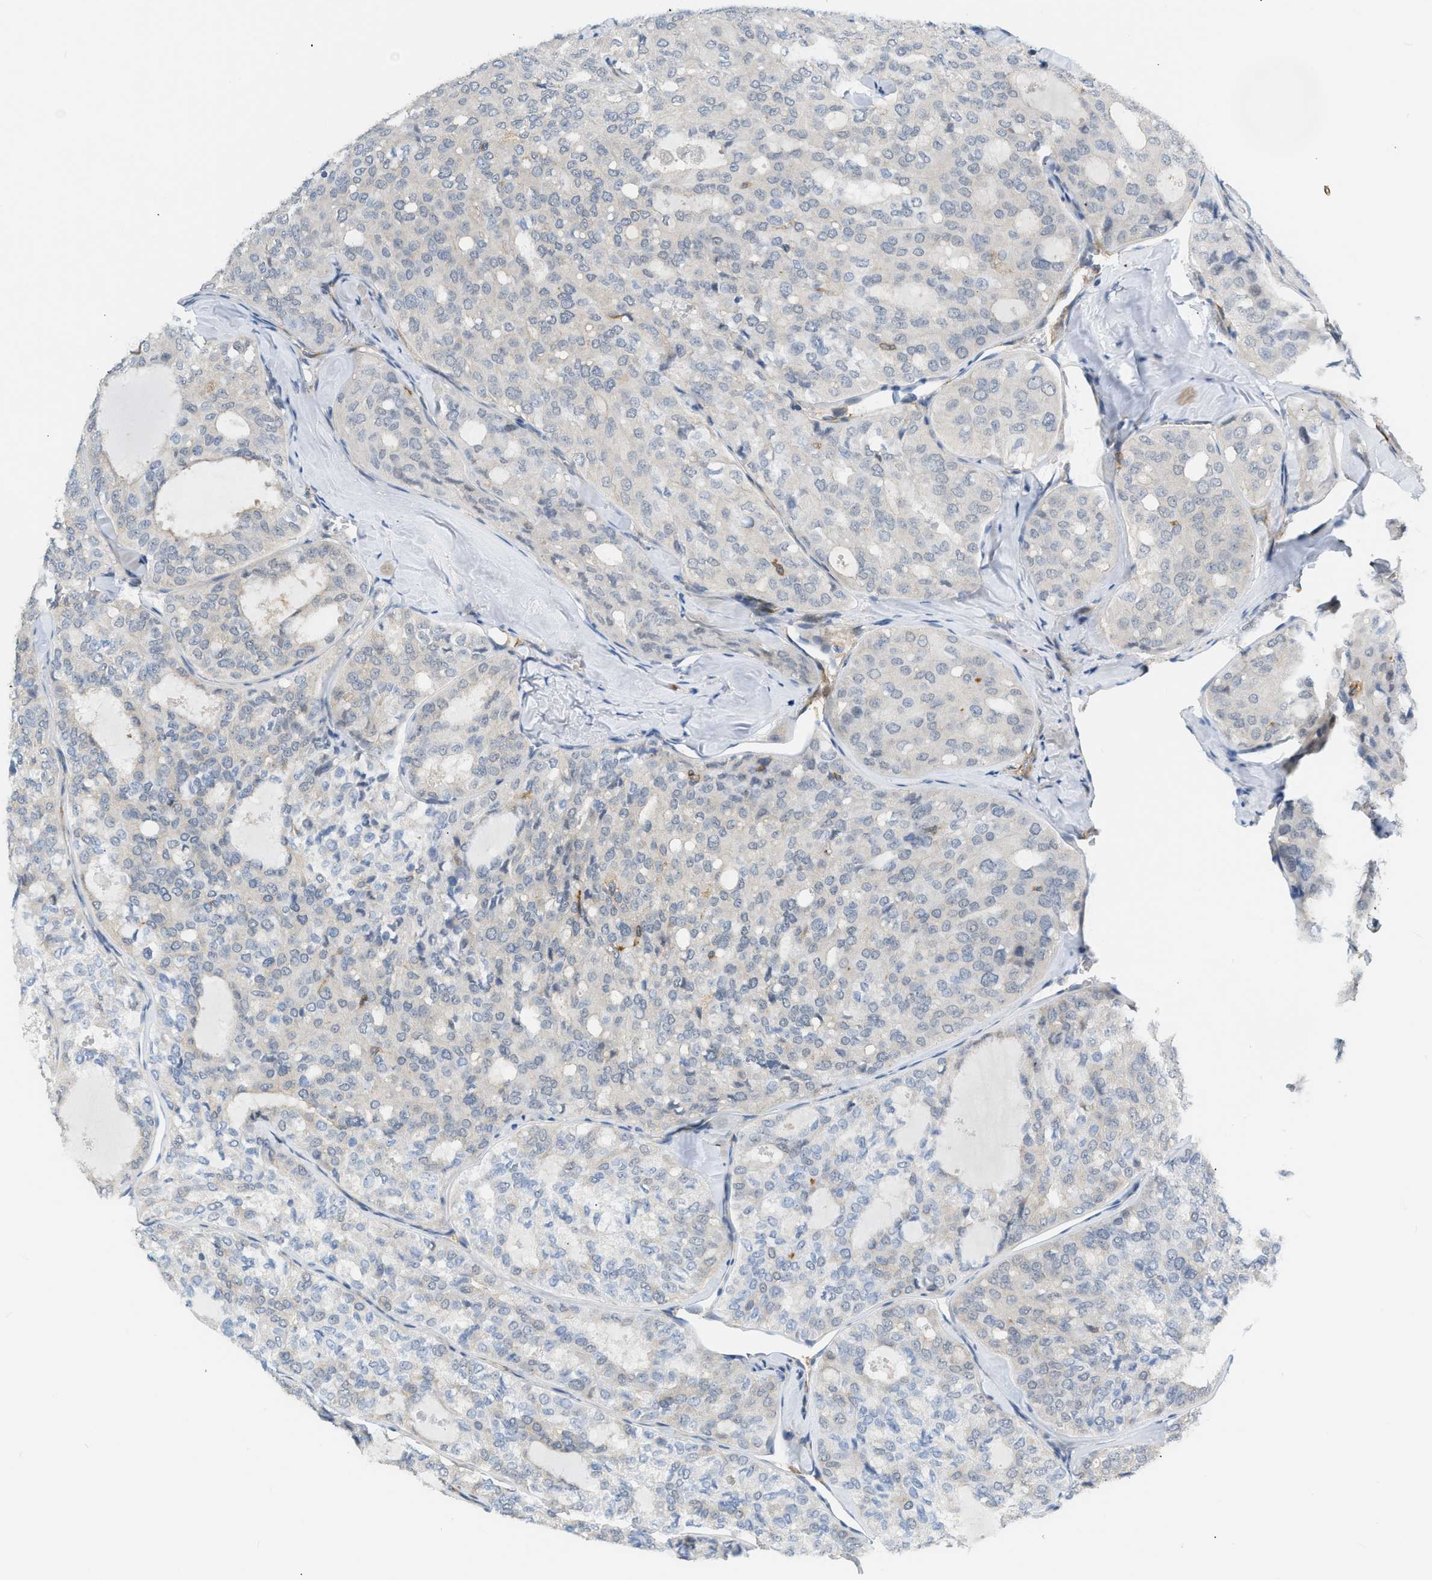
{"staining": {"intensity": "negative", "quantity": "none", "location": "none"}, "tissue": "thyroid cancer", "cell_type": "Tumor cells", "image_type": "cancer", "snomed": [{"axis": "morphology", "description": "Follicular adenoma carcinoma, NOS"}, {"axis": "topography", "description": "Thyroid gland"}], "caption": "Thyroid cancer was stained to show a protein in brown. There is no significant staining in tumor cells. (DAB IHC, high magnification).", "gene": "ZNF408", "patient": {"sex": "male", "age": 75}}